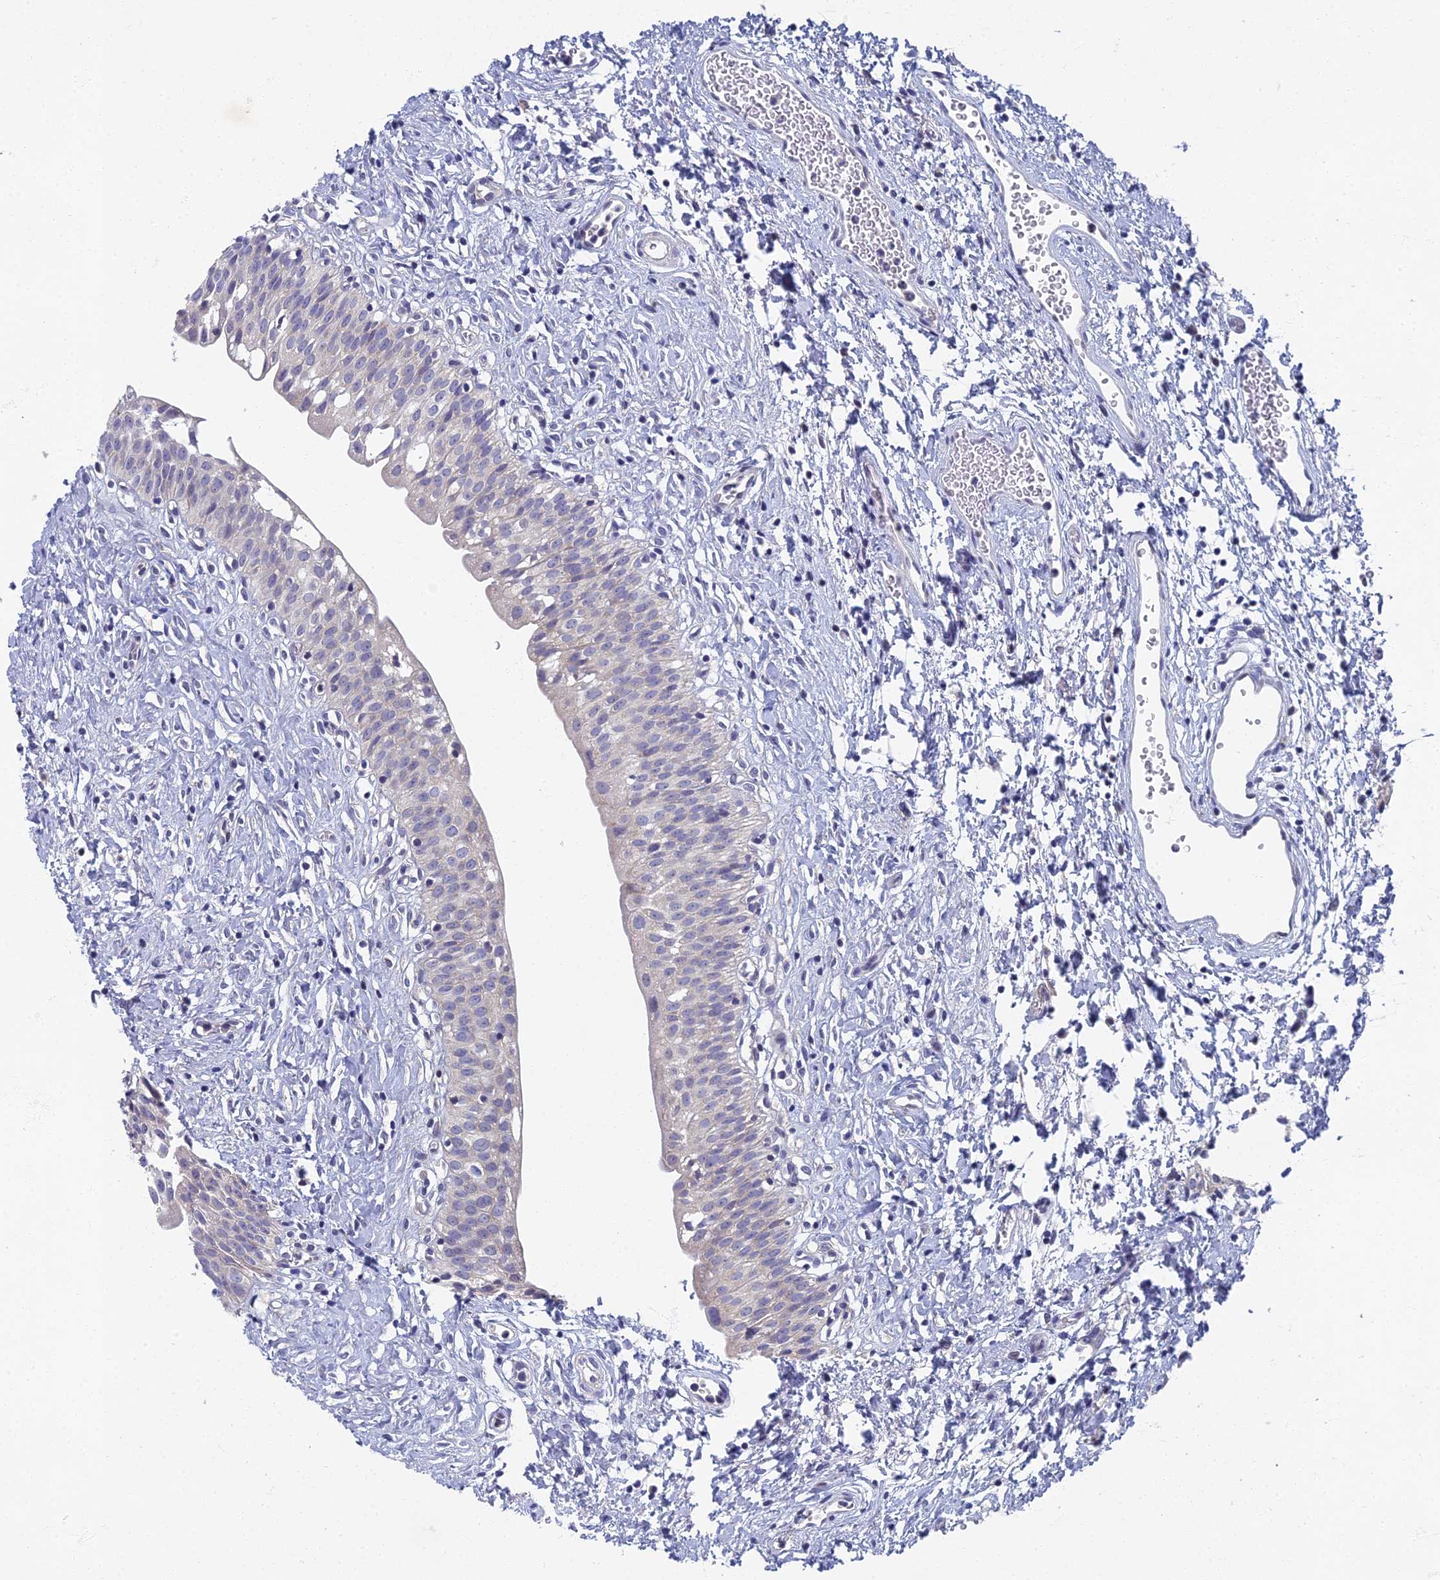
{"staining": {"intensity": "weak", "quantity": "<25%", "location": "cytoplasmic/membranous"}, "tissue": "urinary bladder", "cell_type": "Urothelial cells", "image_type": "normal", "snomed": [{"axis": "morphology", "description": "Normal tissue, NOS"}, {"axis": "topography", "description": "Urinary bladder"}], "caption": "IHC of benign human urinary bladder demonstrates no staining in urothelial cells. The staining was performed using DAB (3,3'-diaminobenzidine) to visualize the protein expression in brown, while the nuclei were stained in blue with hematoxylin (Magnification: 20x).", "gene": "SPIN4", "patient": {"sex": "male", "age": 51}}